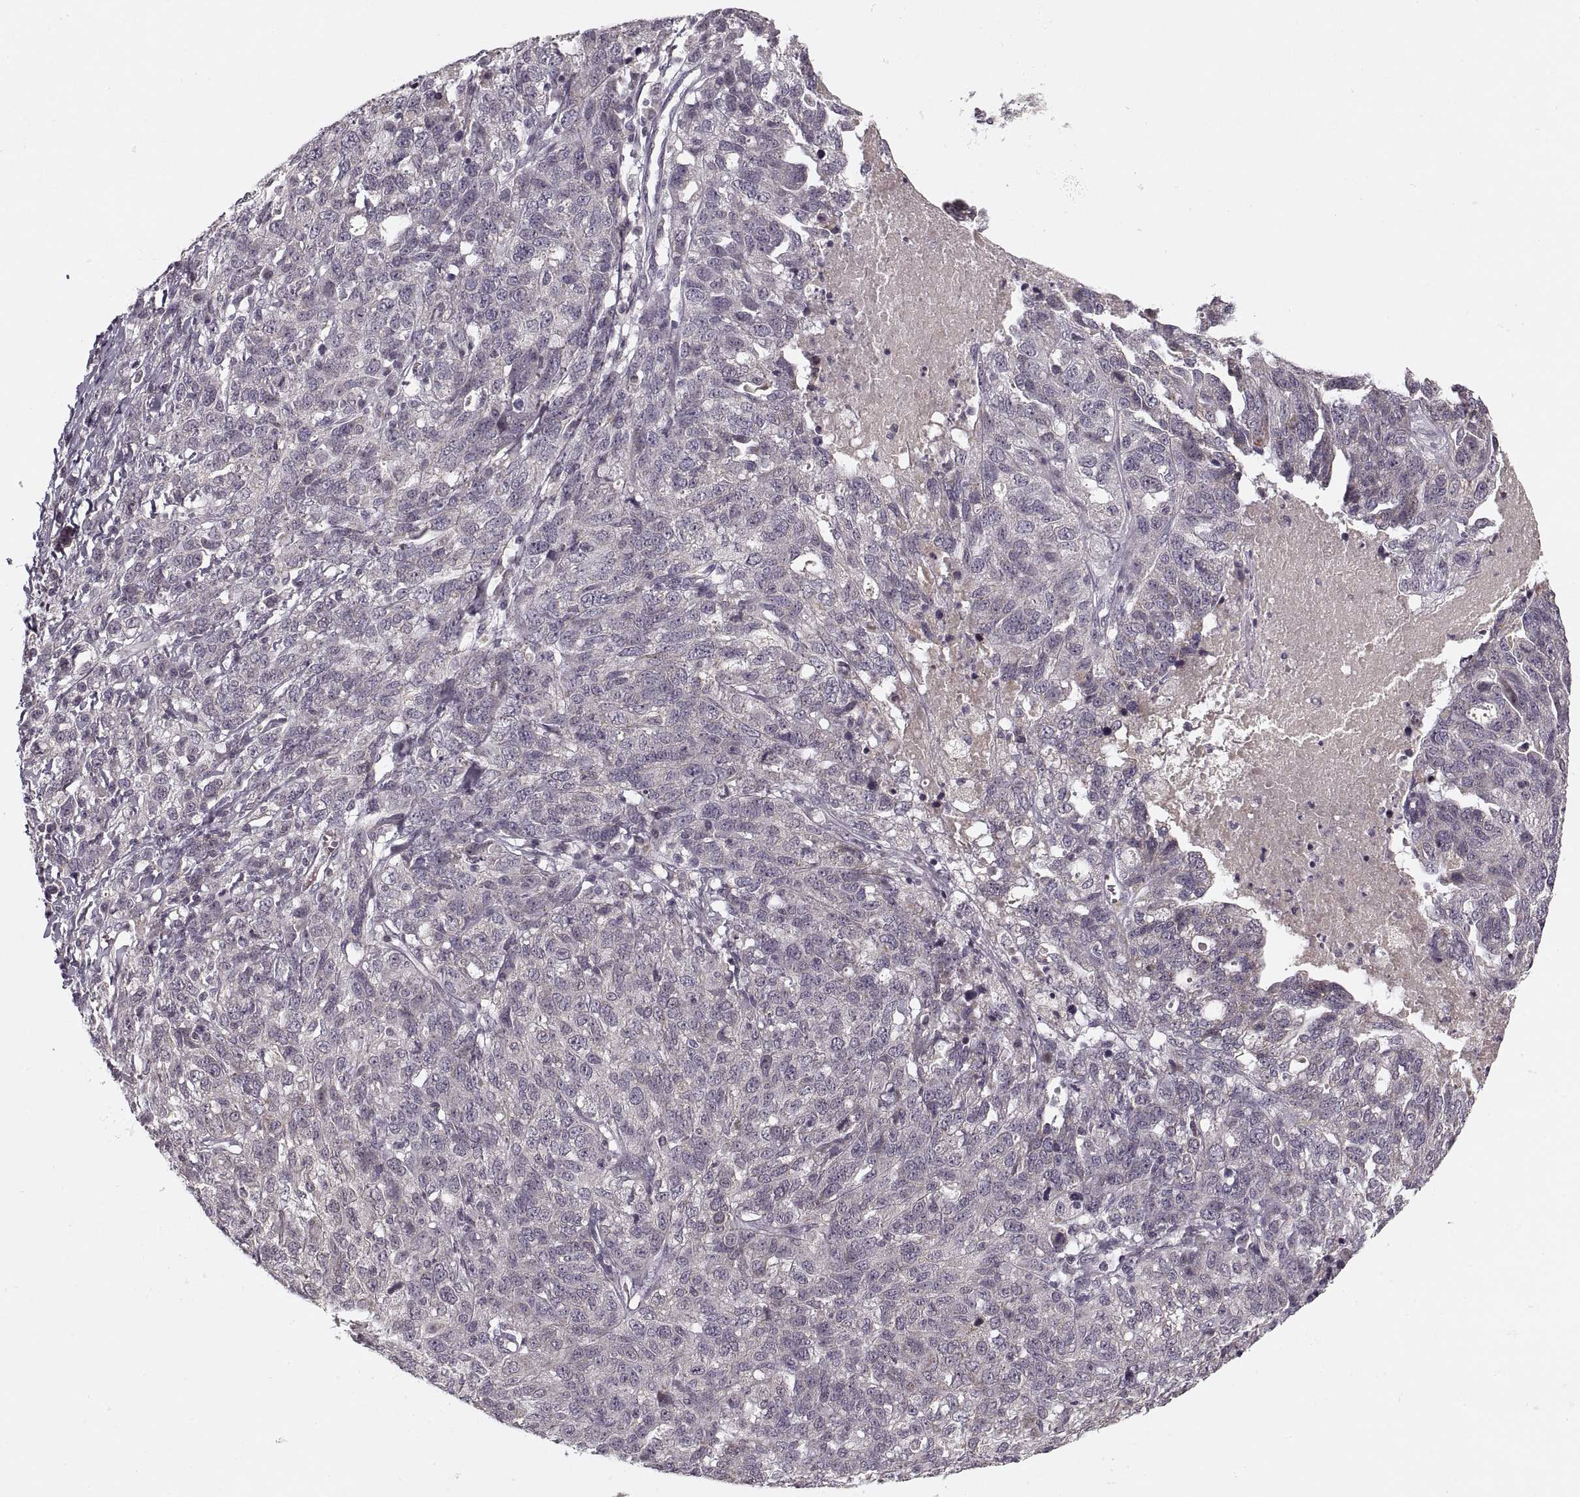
{"staining": {"intensity": "negative", "quantity": "none", "location": "none"}, "tissue": "ovarian cancer", "cell_type": "Tumor cells", "image_type": "cancer", "snomed": [{"axis": "morphology", "description": "Cystadenocarcinoma, serous, NOS"}, {"axis": "topography", "description": "Ovary"}], "caption": "Immunohistochemistry of human ovarian serous cystadenocarcinoma displays no expression in tumor cells.", "gene": "ASIC3", "patient": {"sex": "female", "age": 71}}